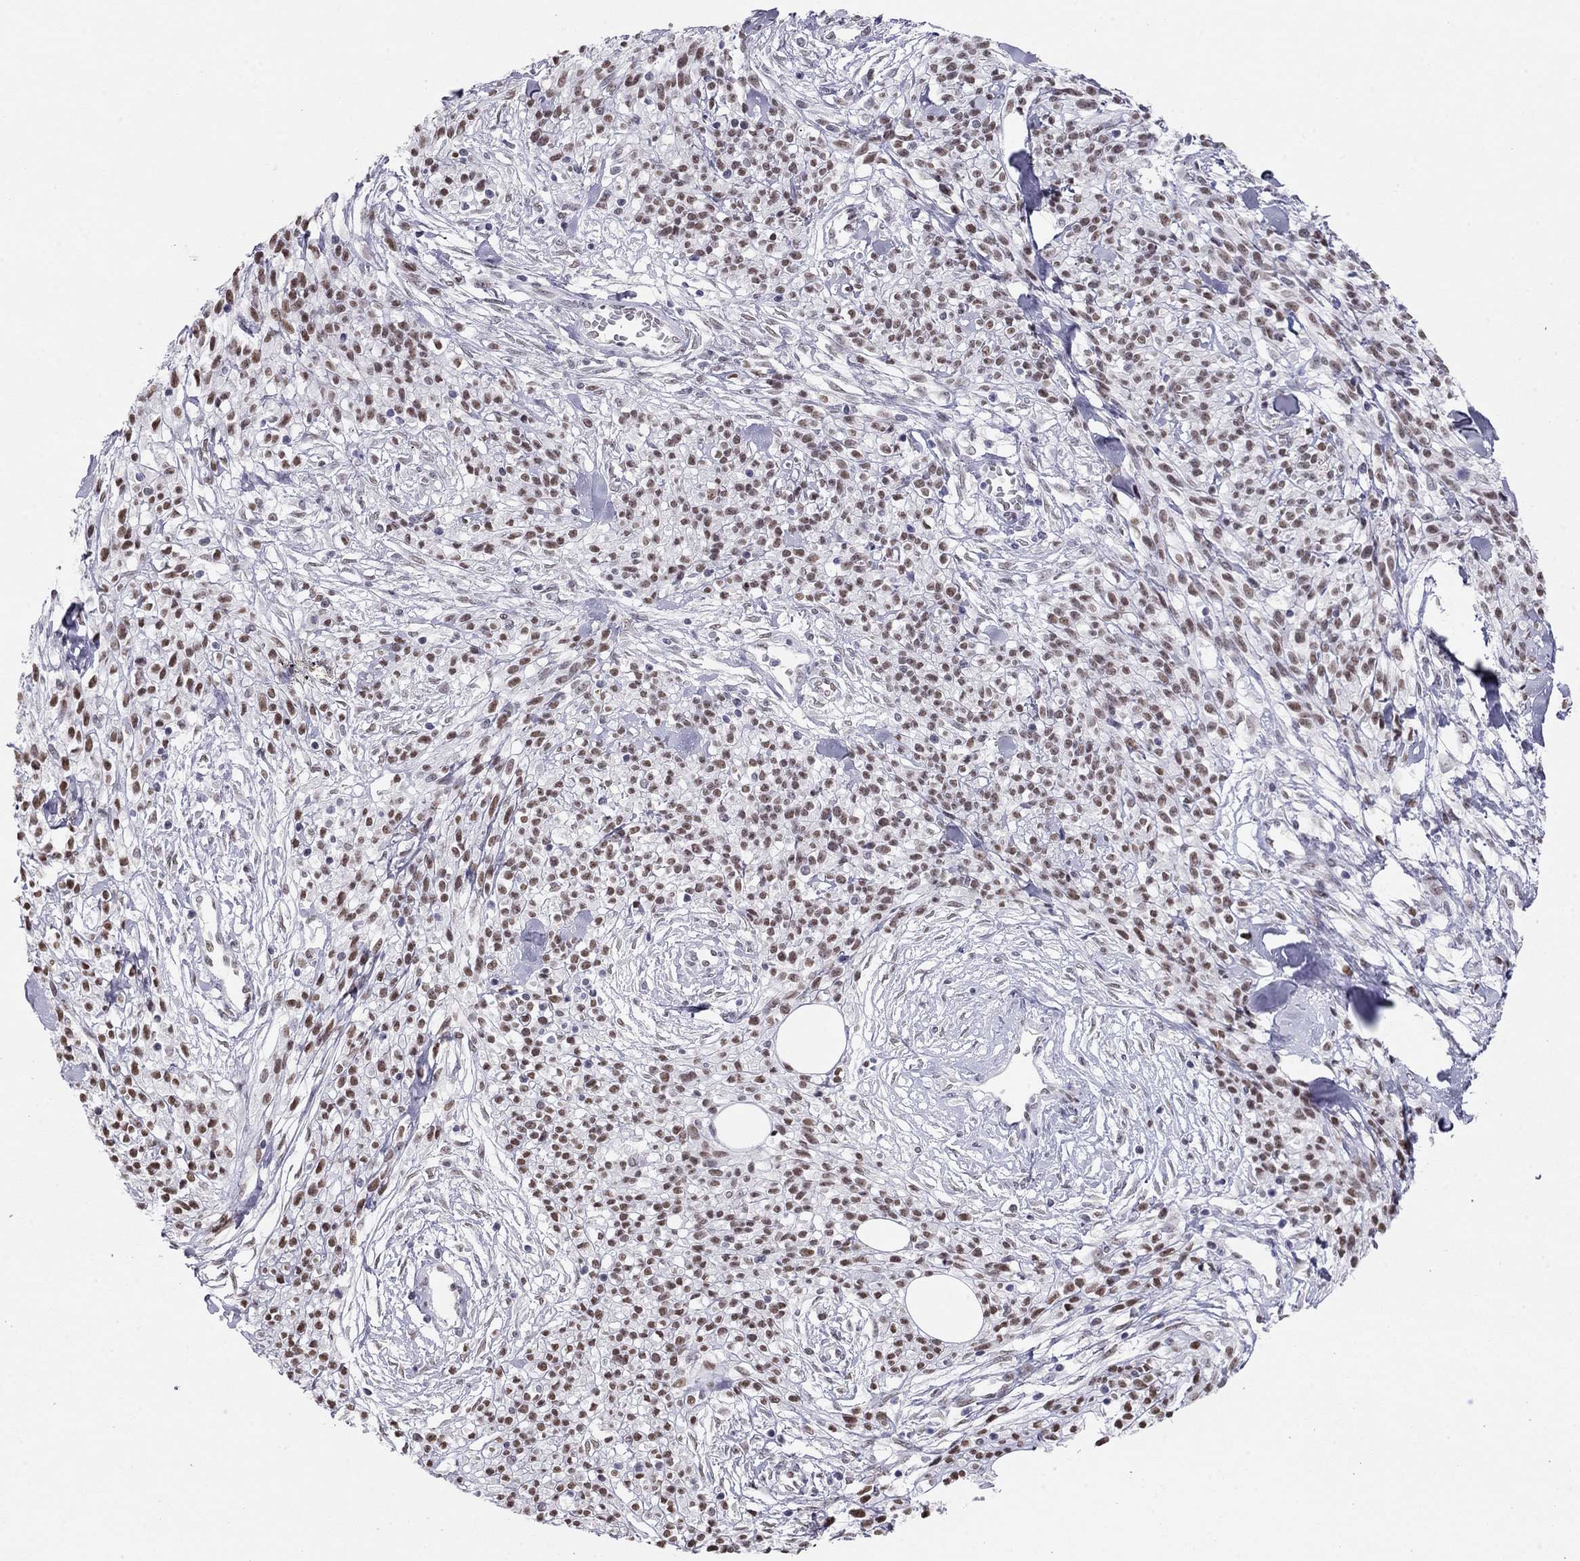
{"staining": {"intensity": "strong", "quantity": ">75%", "location": "nuclear"}, "tissue": "melanoma", "cell_type": "Tumor cells", "image_type": "cancer", "snomed": [{"axis": "morphology", "description": "Malignant melanoma, NOS"}, {"axis": "topography", "description": "Skin"}, {"axis": "topography", "description": "Skin of trunk"}], "caption": "The micrograph exhibits immunohistochemical staining of malignant melanoma. There is strong nuclear staining is seen in approximately >75% of tumor cells. (Stains: DAB in brown, nuclei in blue, Microscopy: brightfield microscopy at high magnification).", "gene": "DOT1L", "patient": {"sex": "male", "age": 74}}